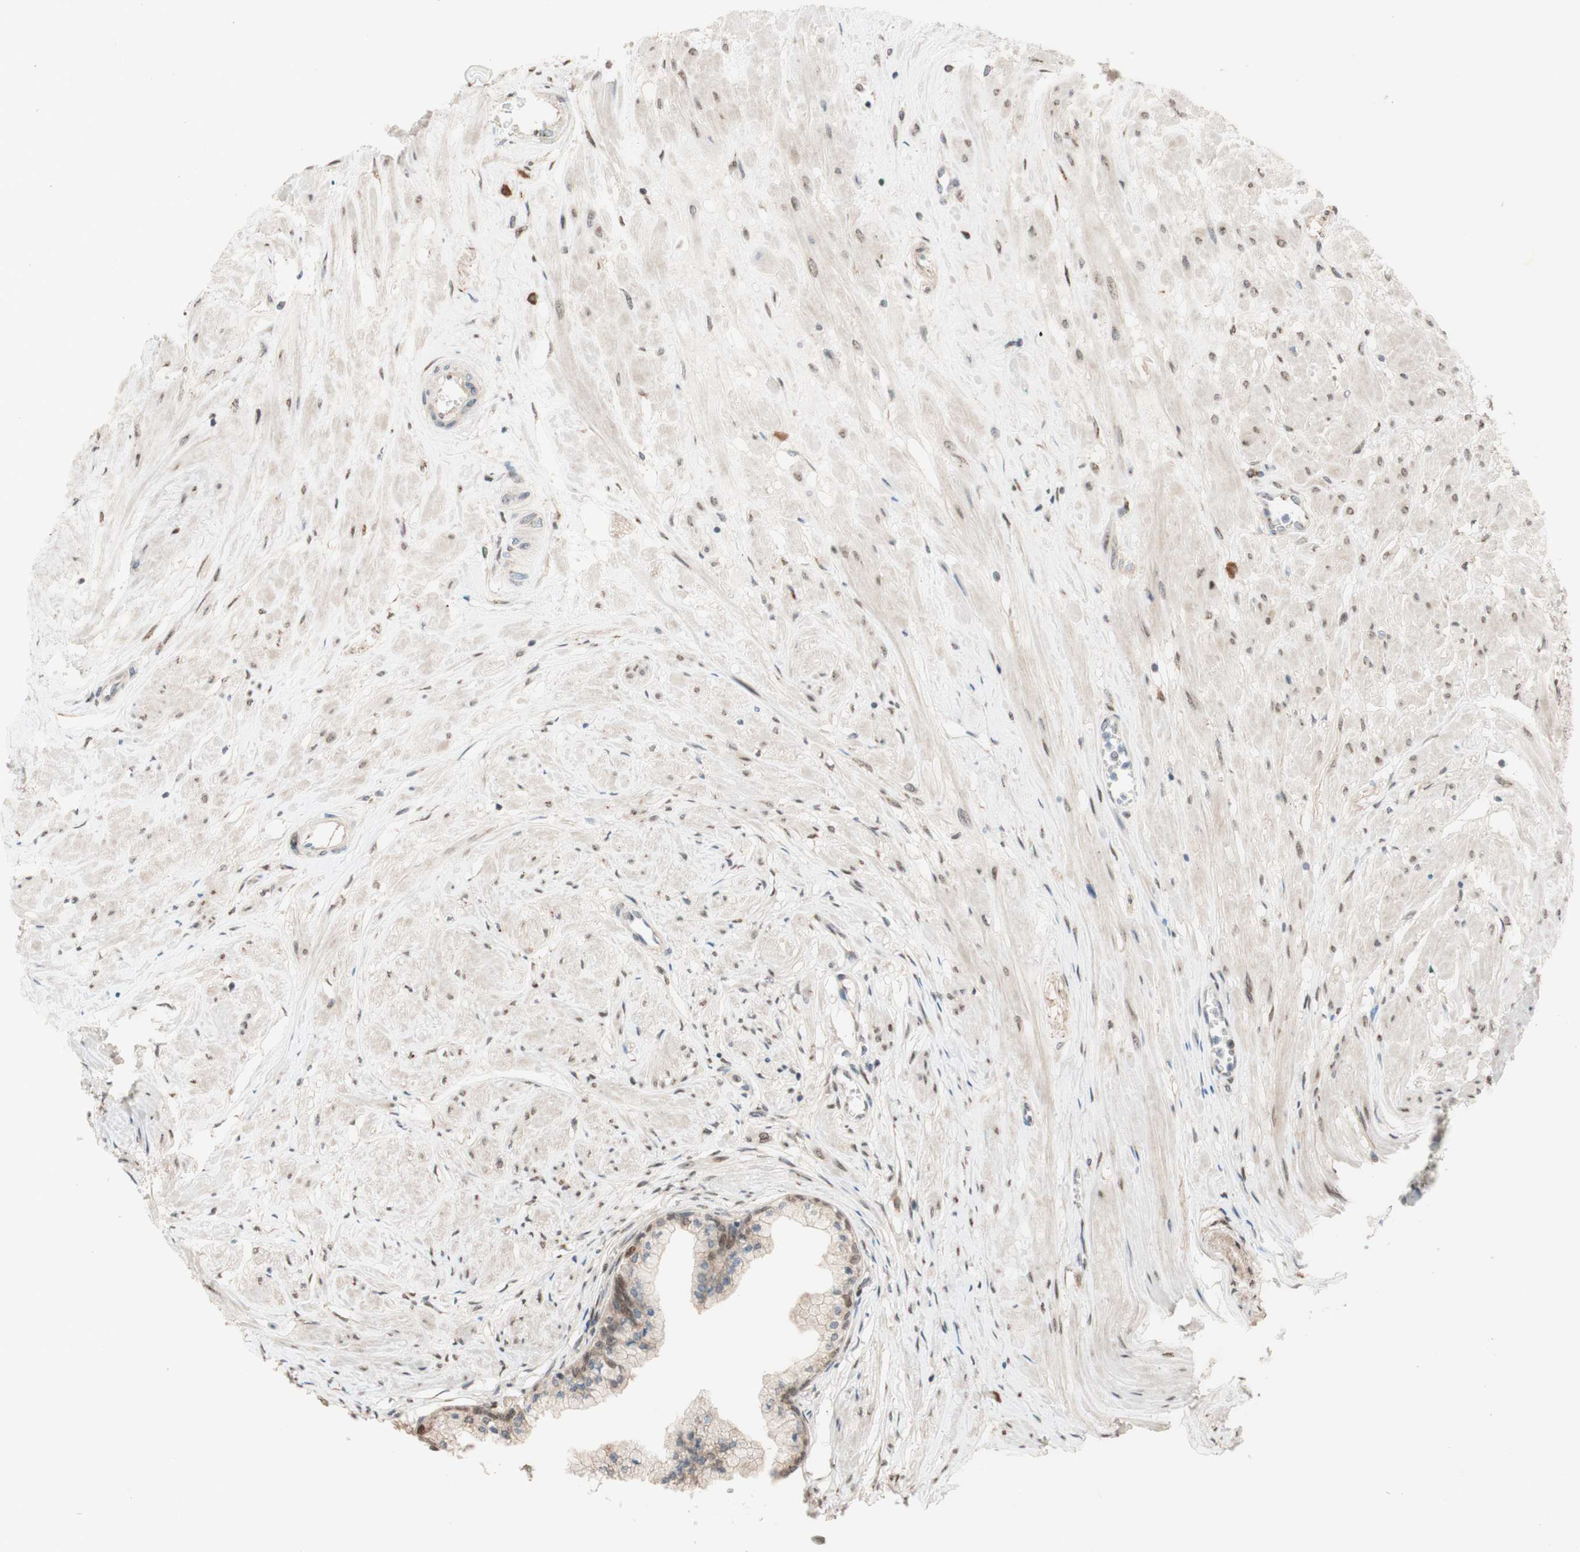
{"staining": {"intensity": "moderate", "quantity": ">75%", "location": "cytoplasmic/membranous"}, "tissue": "prostate", "cell_type": "Glandular cells", "image_type": "normal", "snomed": [{"axis": "morphology", "description": "Normal tissue, NOS"}, {"axis": "topography", "description": "Prostate"}, {"axis": "topography", "description": "Seminal veicle"}], "caption": "Protein expression analysis of normal prostate exhibits moderate cytoplasmic/membranous expression in about >75% of glandular cells.", "gene": "CCNC", "patient": {"sex": "male", "age": 60}}